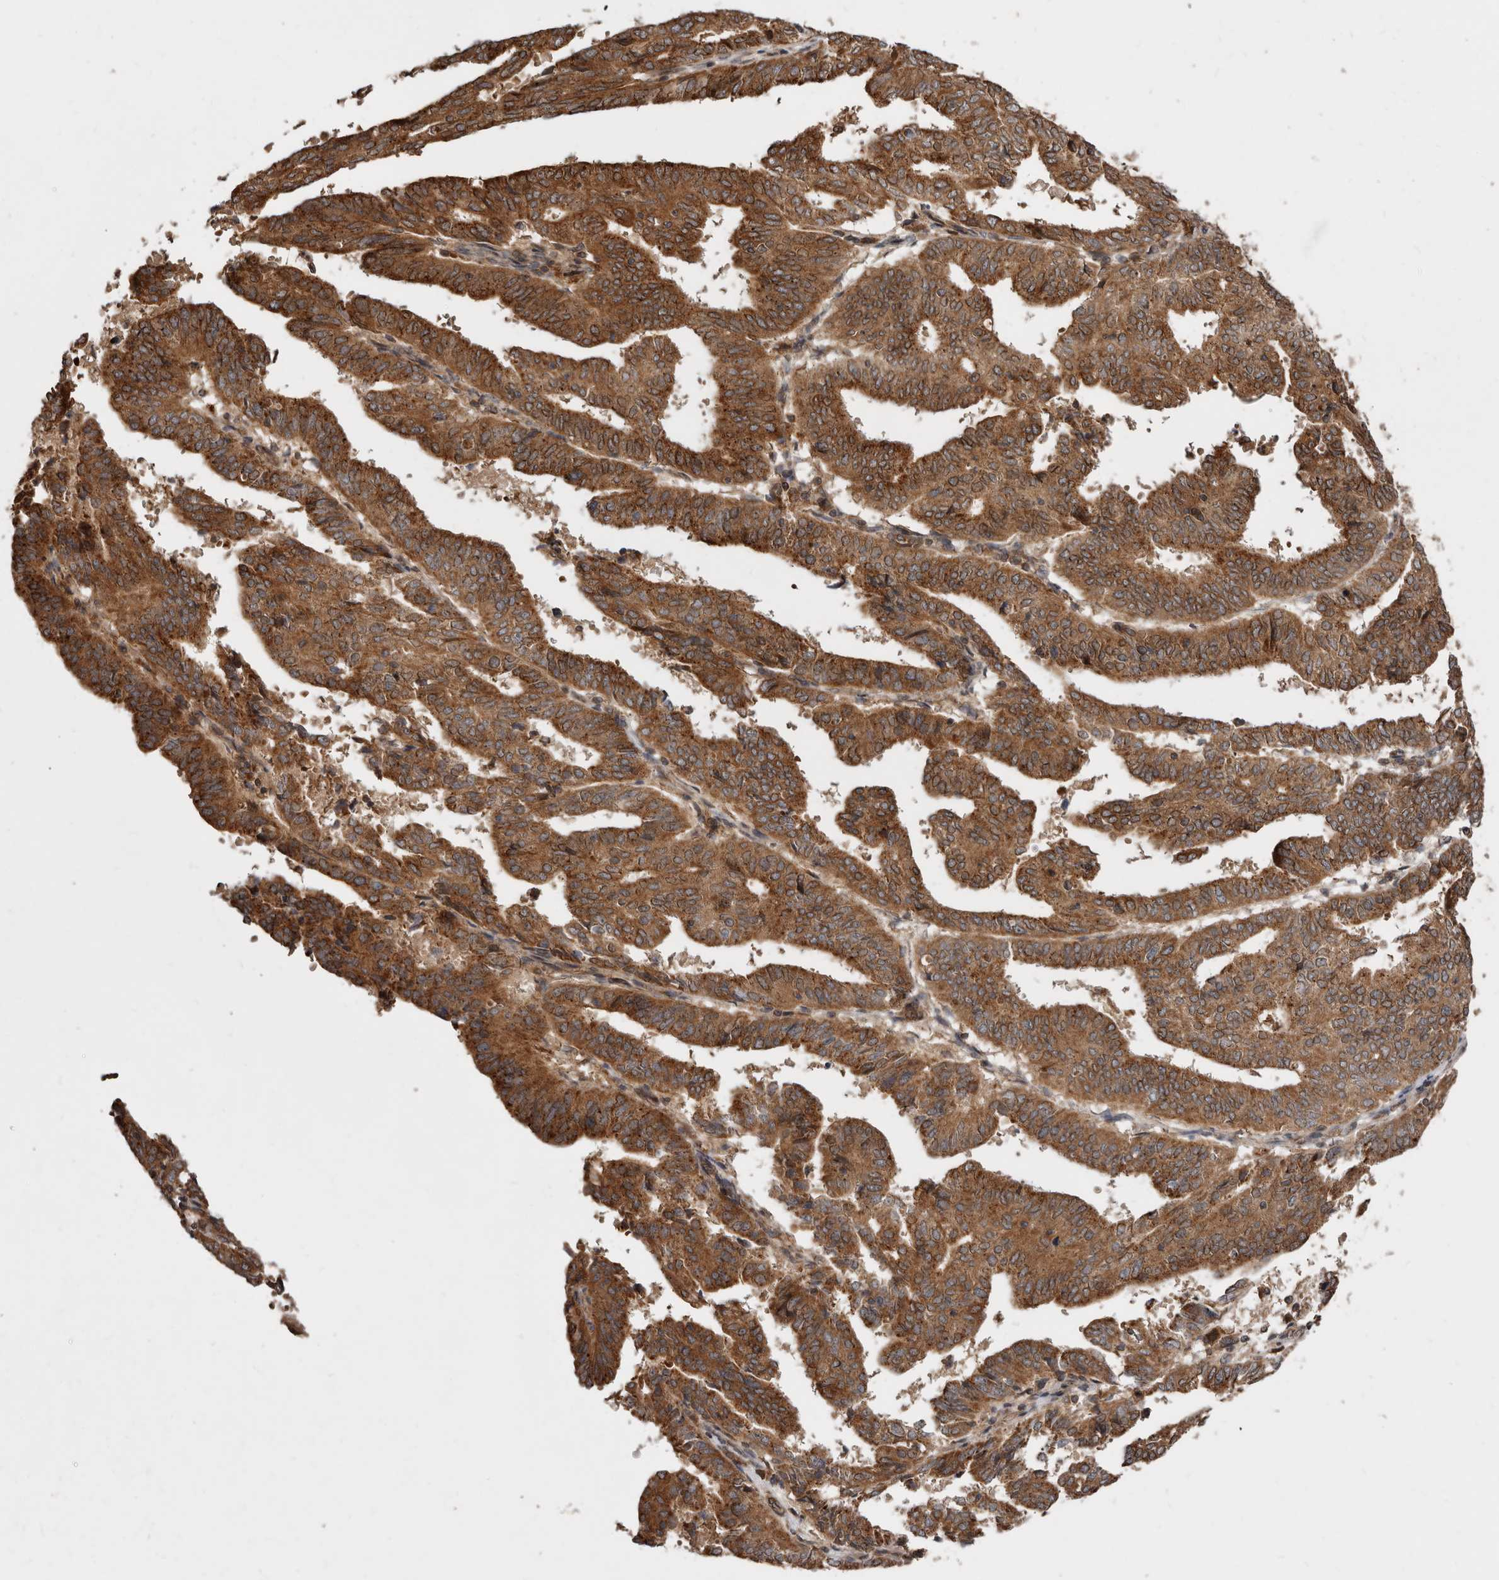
{"staining": {"intensity": "strong", "quantity": ">75%", "location": "cytoplasmic/membranous"}, "tissue": "endometrial cancer", "cell_type": "Tumor cells", "image_type": "cancer", "snomed": [{"axis": "morphology", "description": "Adenocarcinoma, NOS"}, {"axis": "topography", "description": "Uterus"}], "caption": "A brown stain shows strong cytoplasmic/membranous staining of a protein in human endometrial adenocarcinoma tumor cells.", "gene": "STK36", "patient": {"sex": "female", "age": 77}}